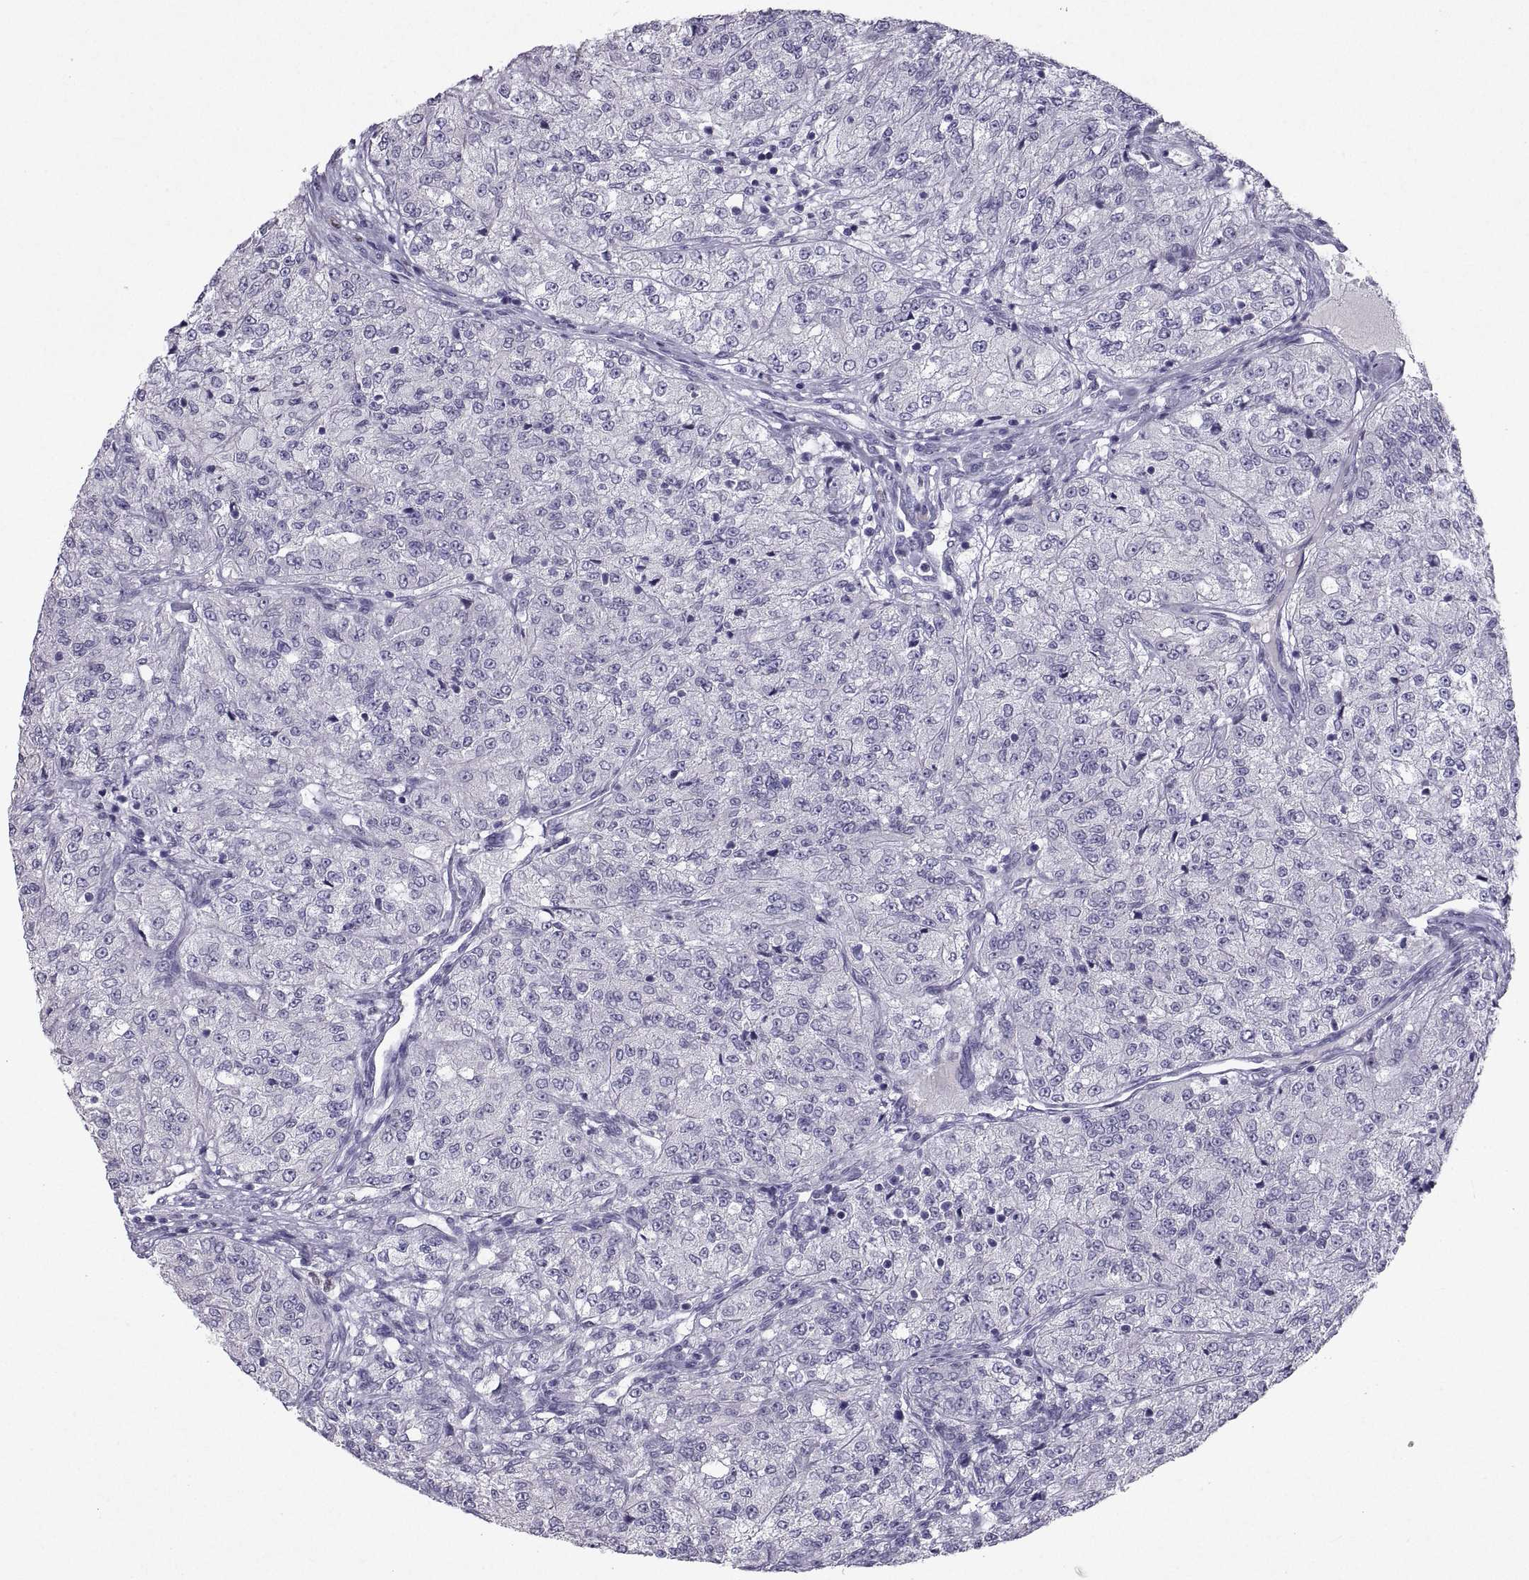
{"staining": {"intensity": "negative", "quantity": "none", "location": "none"}, "tissue": "renal cancer", "cell_type": "Tumor cells", "image_type": "cancer", "snomed": [{"axis": "morphology", "description": "Adenocarcinoma, NOS"}, {"axis": "topography", "description": "Kidney"}], "caption": "Protein analysis of renal adenocarcinoma reveals no significant positivity in tumor cells. The staining was performed using DAB to visualize the protein expression in brown, while the nuclei were stained in blue with hematoxylin (Magnification: 20x).", "gene": "SOX21", "patient": {"sex": "female", "age": 63}}